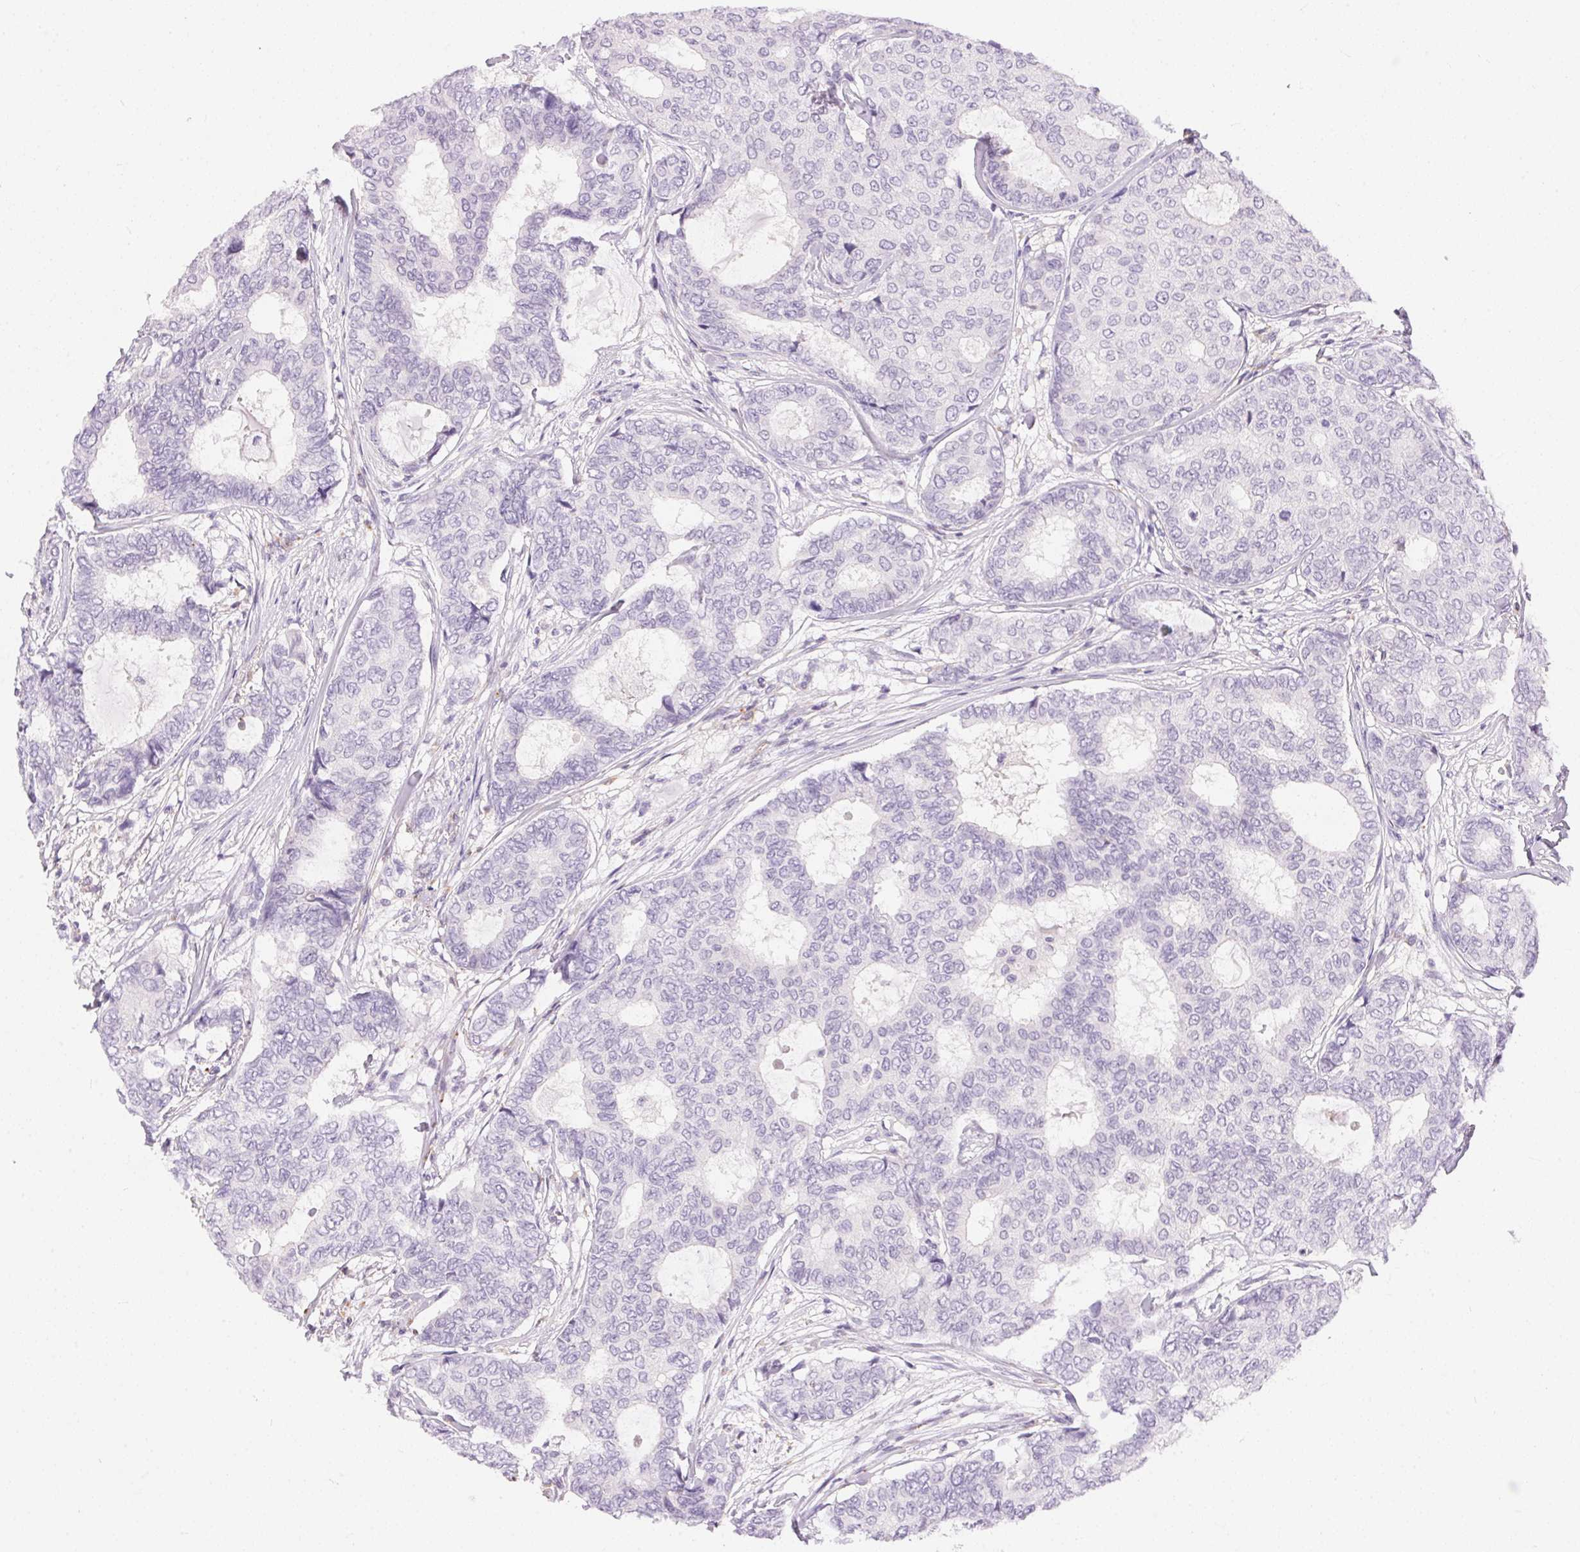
{"staining": {"intensity": "negative", "quantity": "none", "location": "none"}, "tissue": "breast cancer", "cell_type": "Tumor cells", "image_type": "cancer", "snomed": [{"axis": "morphology", "description": "Duct carcinoma"}, {"axis": "topography", "description": "Breast"}], "caption": "A micrograph of human breast infiltrating ductal carcinoma is negative for staining in tumor cells.", "gene": "PNLIPRP3", "patient": {"sex": "female", "age": 75}}